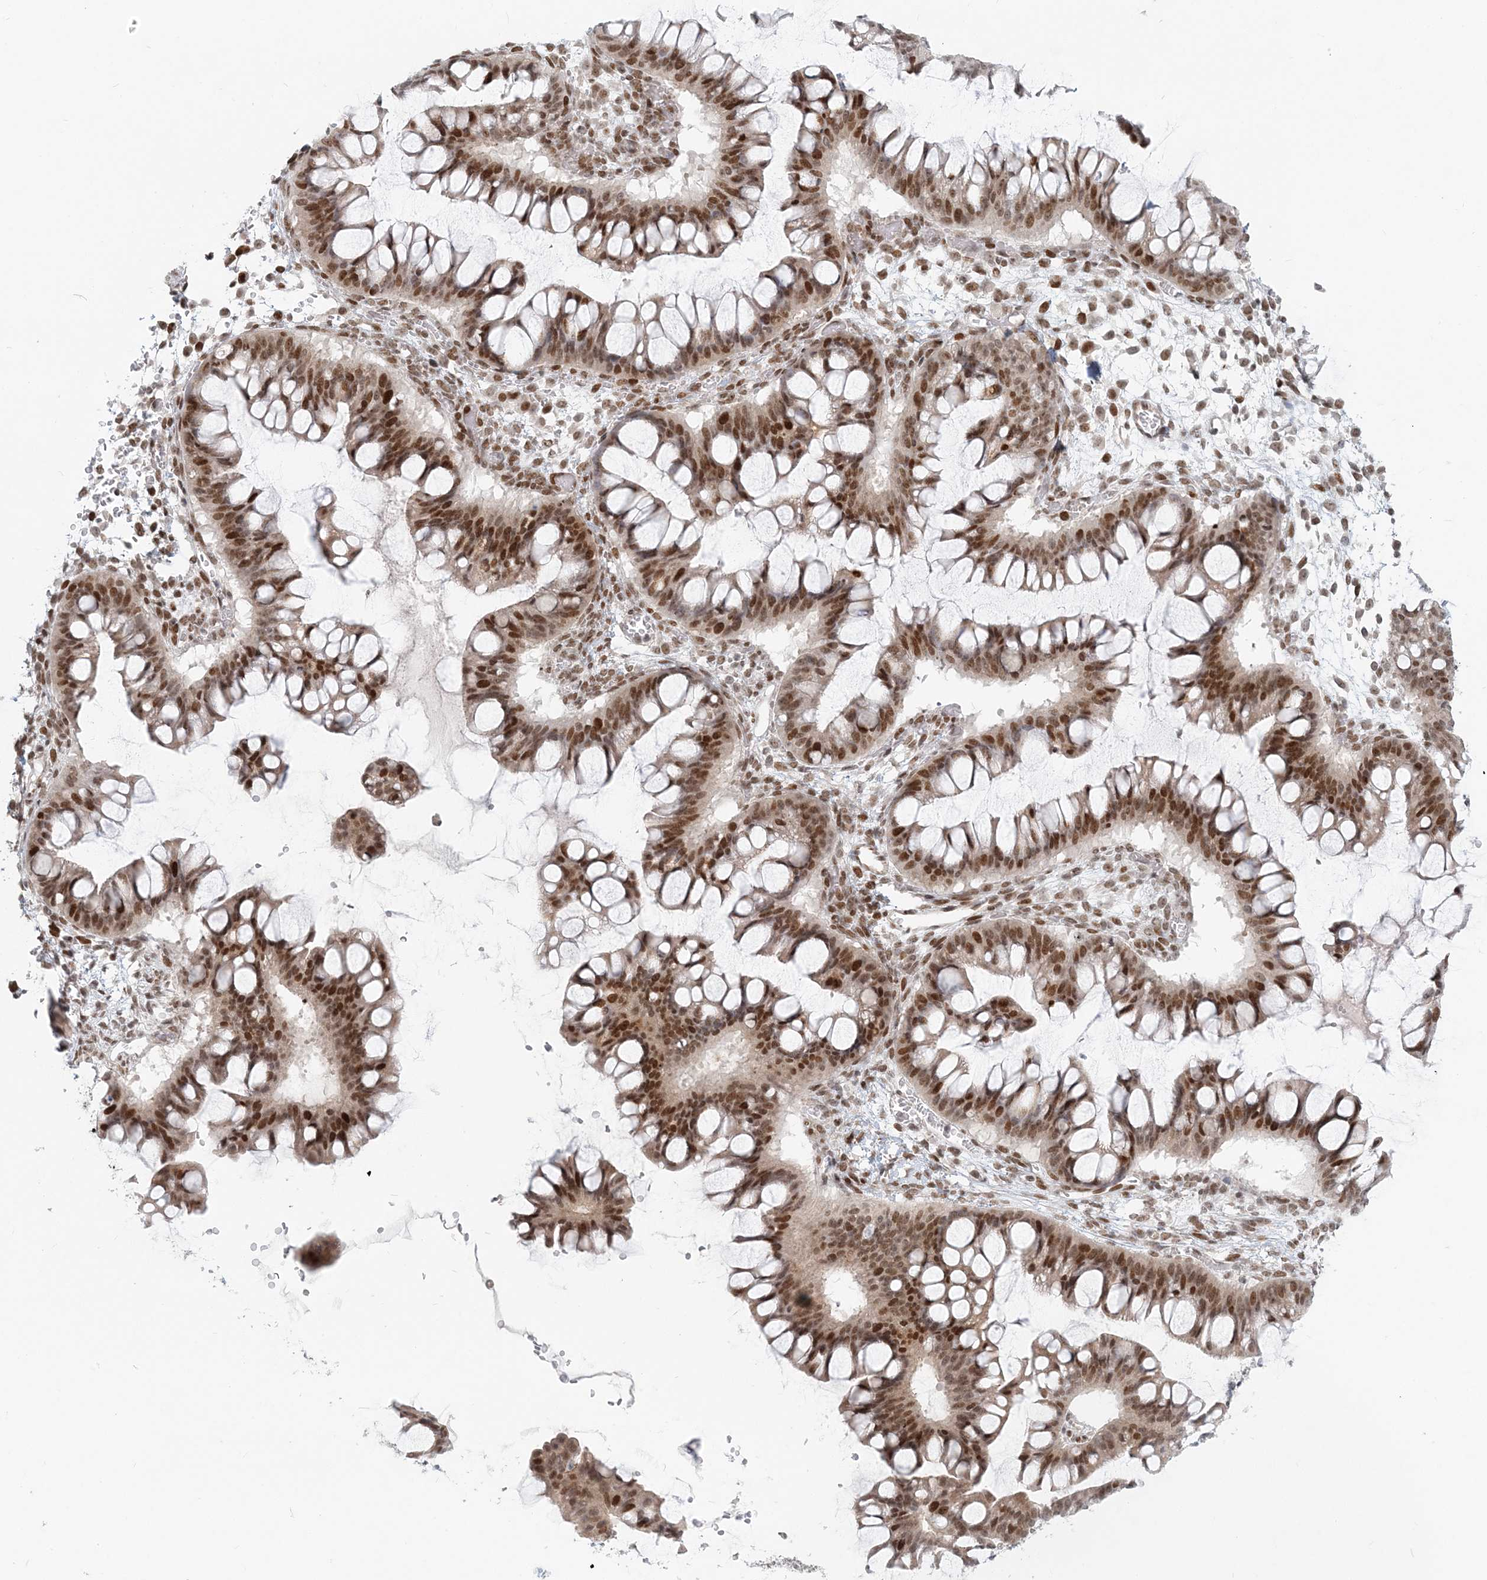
{"staining": {"intensity": "moderate", "quantity": ">75%", "location": "nuclear"}, "tissue": "ovarian cancer", "cell_type": "Tumor cells", "image_type": "cancer", "snomed": [{"axis": "morphology", "description": "Cystadenocarcinoma, mucinous, NOS"}, {"axis": "topography", "description": "Ovary"}], "caption": "IHC image of human ovarian cancer stained for a protein (brown), which displays medium levels of moderate nuclear staining in about >75% of tumor cells.", "gene": "BAZ1B", "patient": {"sex": "female", "age": 73}}